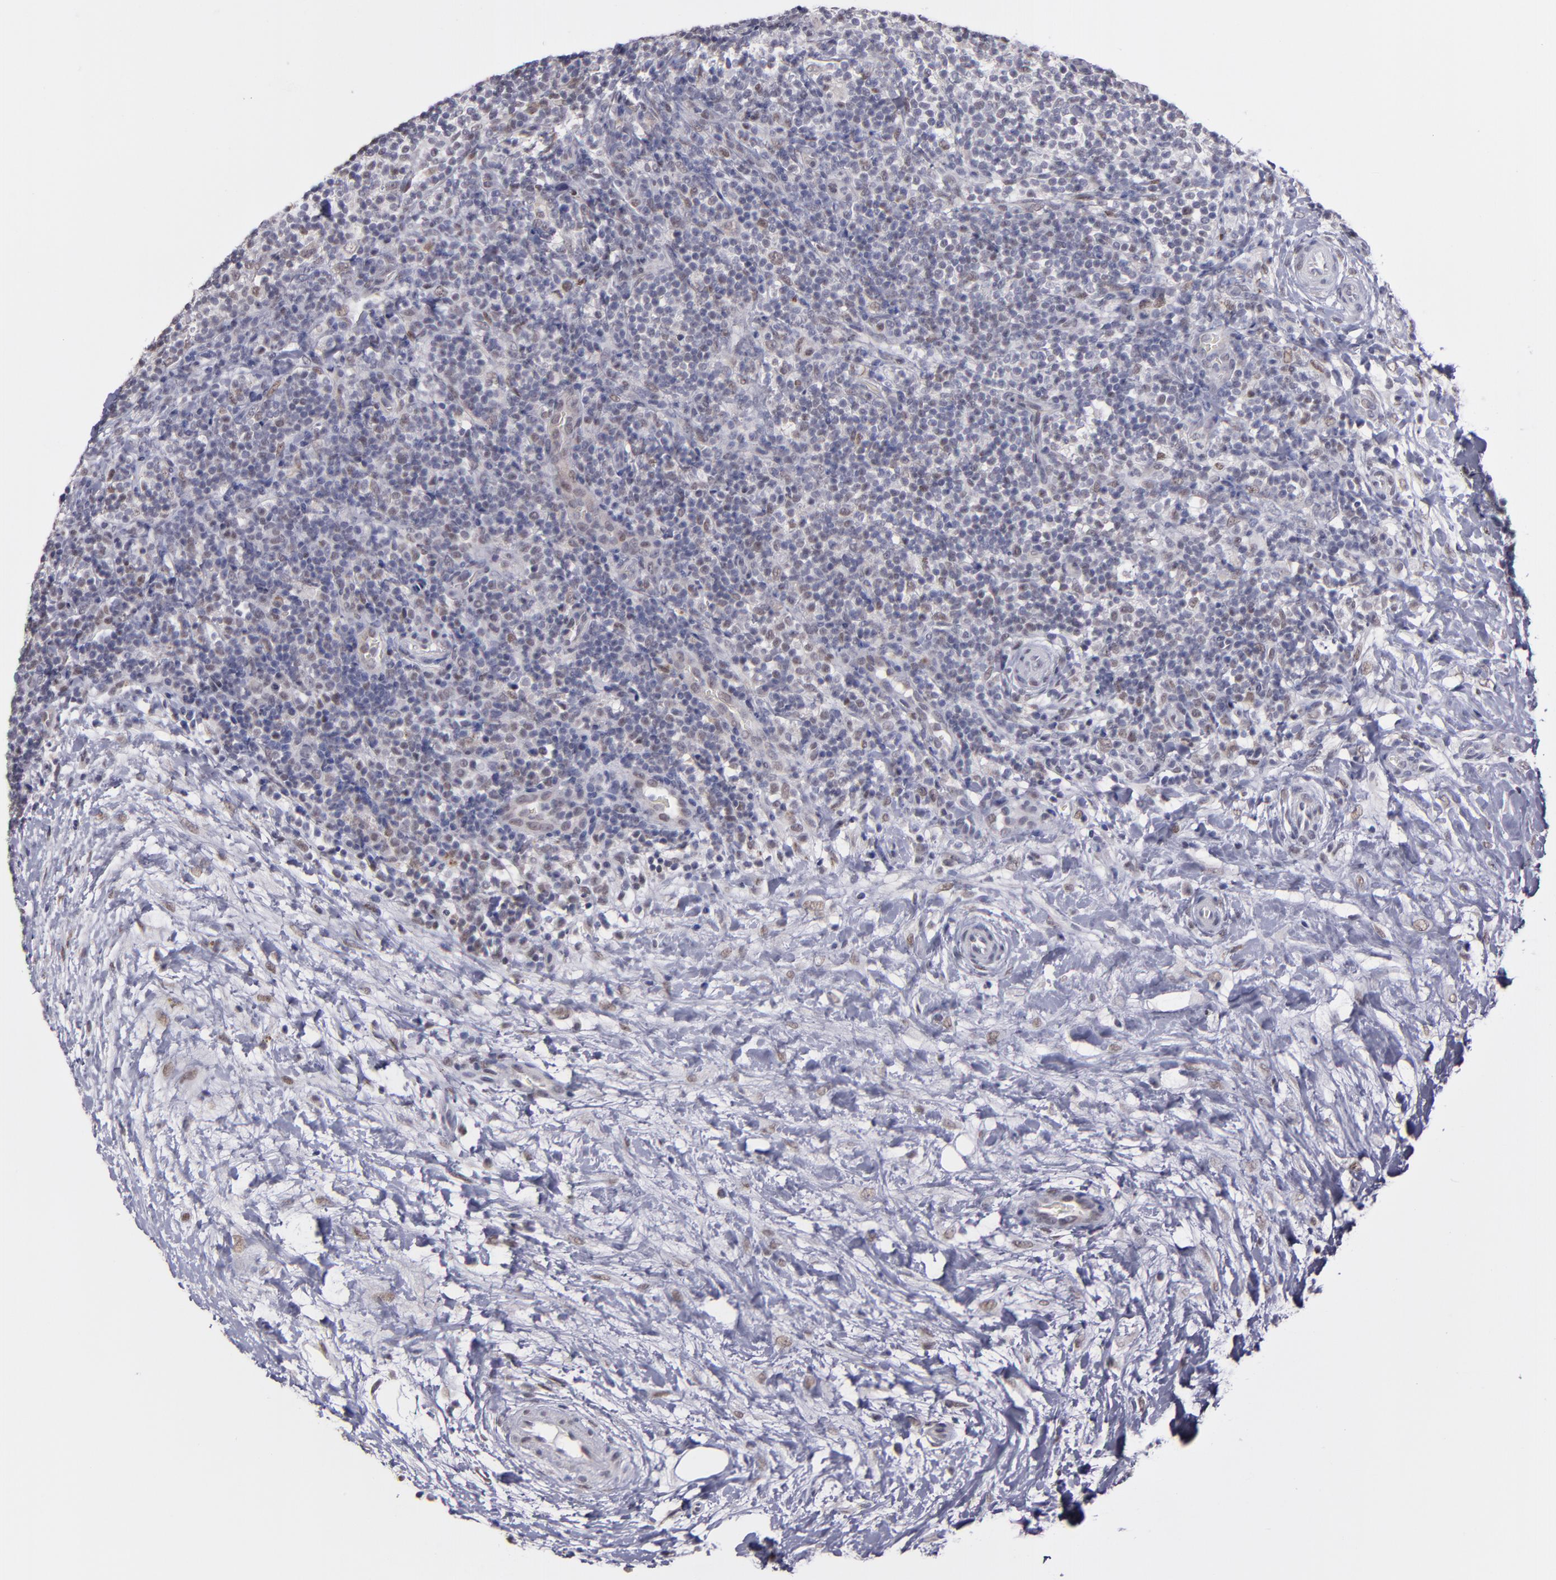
{"staining": {"intensity": "moderate", "quantity": "25%-75%", "location": "nuclear"}, "tissue": "lymphoma", "cell_type": "Tumor cells", "image_type": "cancer", "snomed": [{"axis": "morphology", "description": "Malignant lymphoma, non-Hodgkin's type, Low grade"}, {"axis": "topography", "description": "Lymph node"}], "caption": "Approximately 25%-75% of tumor cells in human malignant lymphoma, non-Hodgkin's type (low-grade) reveal moderate nuclear protein staining as visualized by brown immunohistochemical staining.", "gene": "OTUB2", "patient": {"sex": "female", "age": 76}}